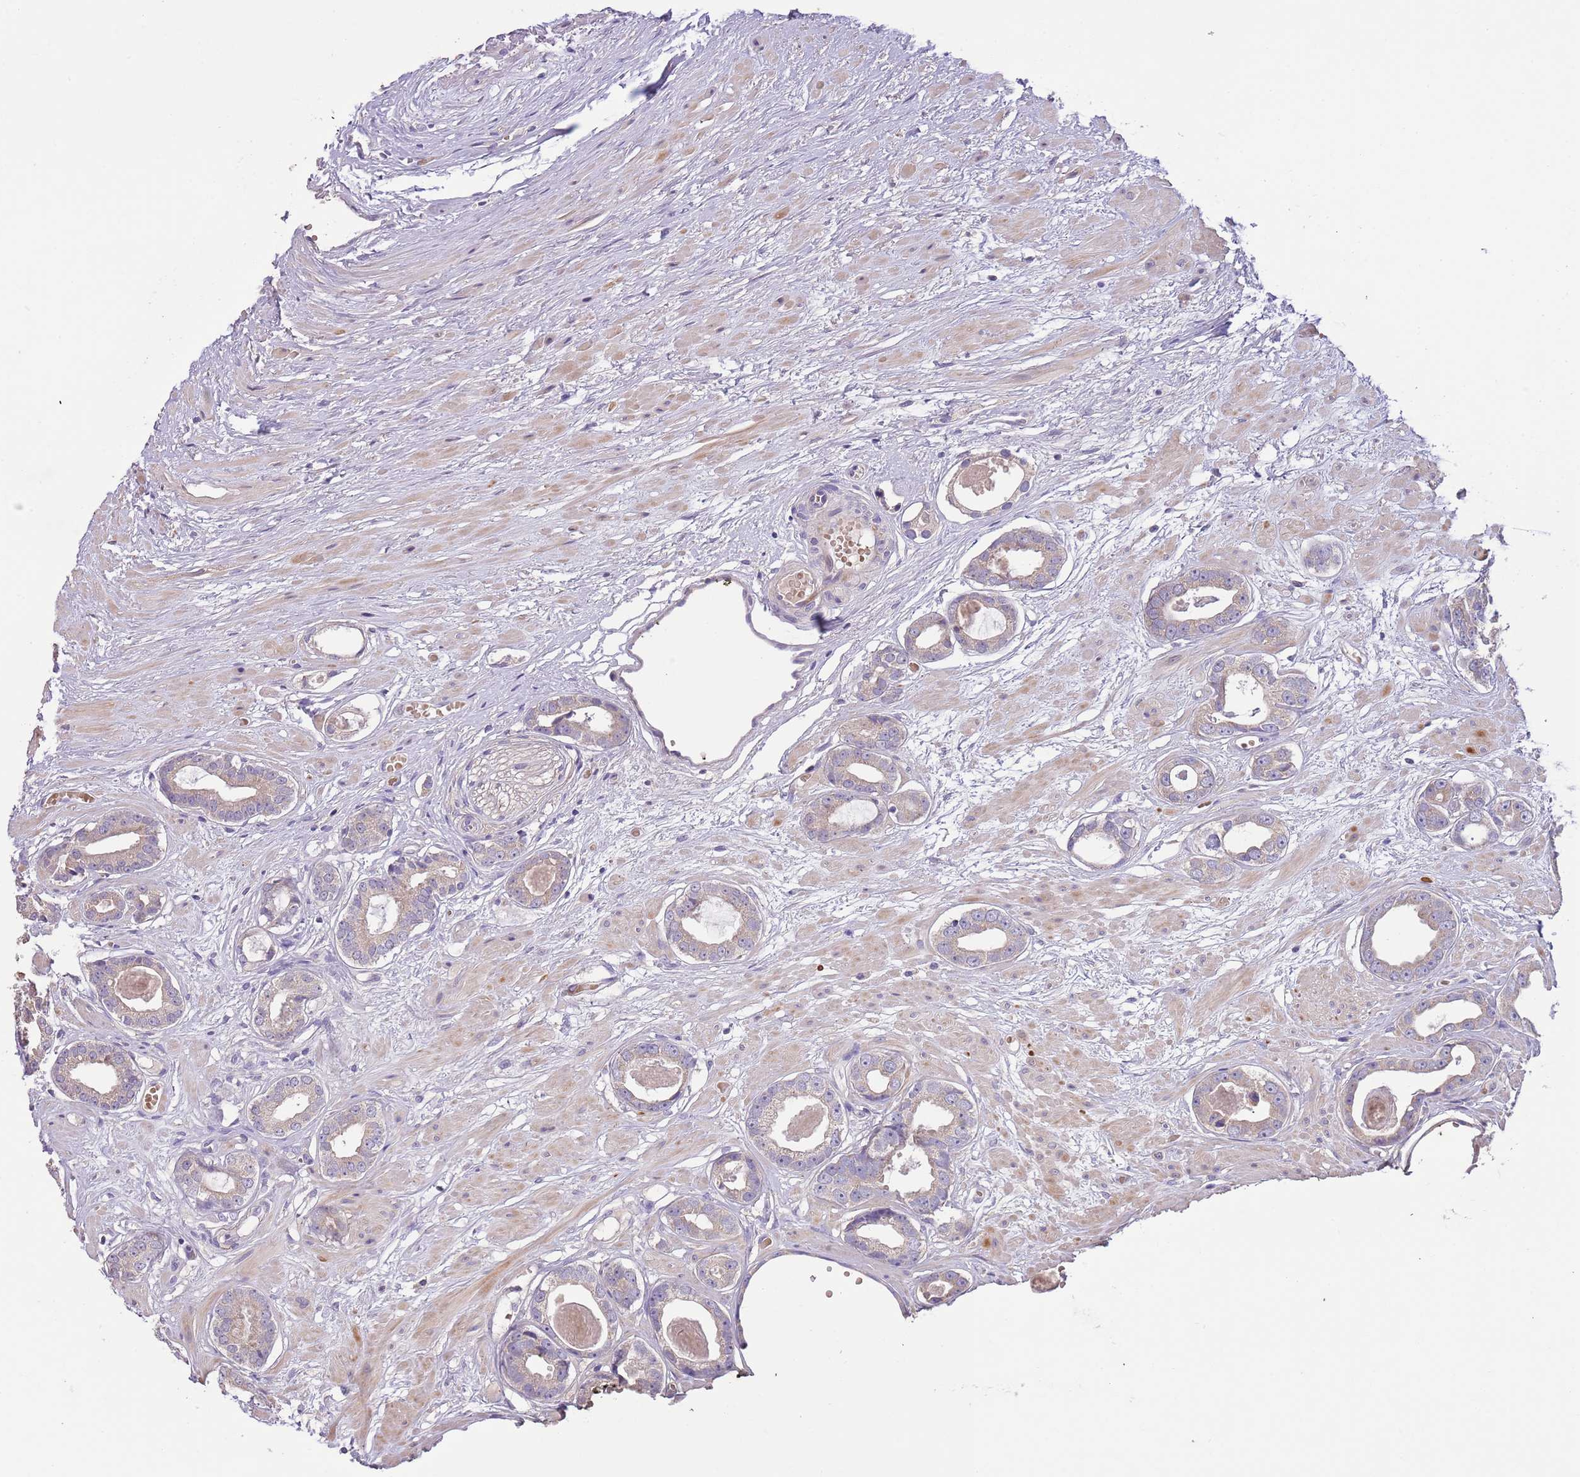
{"staining": {"intensity": "weak", "quantity": "<25%", "location": "cytoplasmic/membranous"}, "tissue": "prostate cancer", "cell_type": "Tumor cells", "image_type": "cancer", "snomed": [{"axis": "morphology", "description": "Adenocarcinoma, Low grade"}, {"axis": "topography", "description": "Prostate"}], "caption": "An image of adenocarcinoma (low-grade) (prostate) stained for a protein displays no brown staining in tumor cells.", "gene": "ZNF658", "patient": {"sex": "male", "age": 64}}